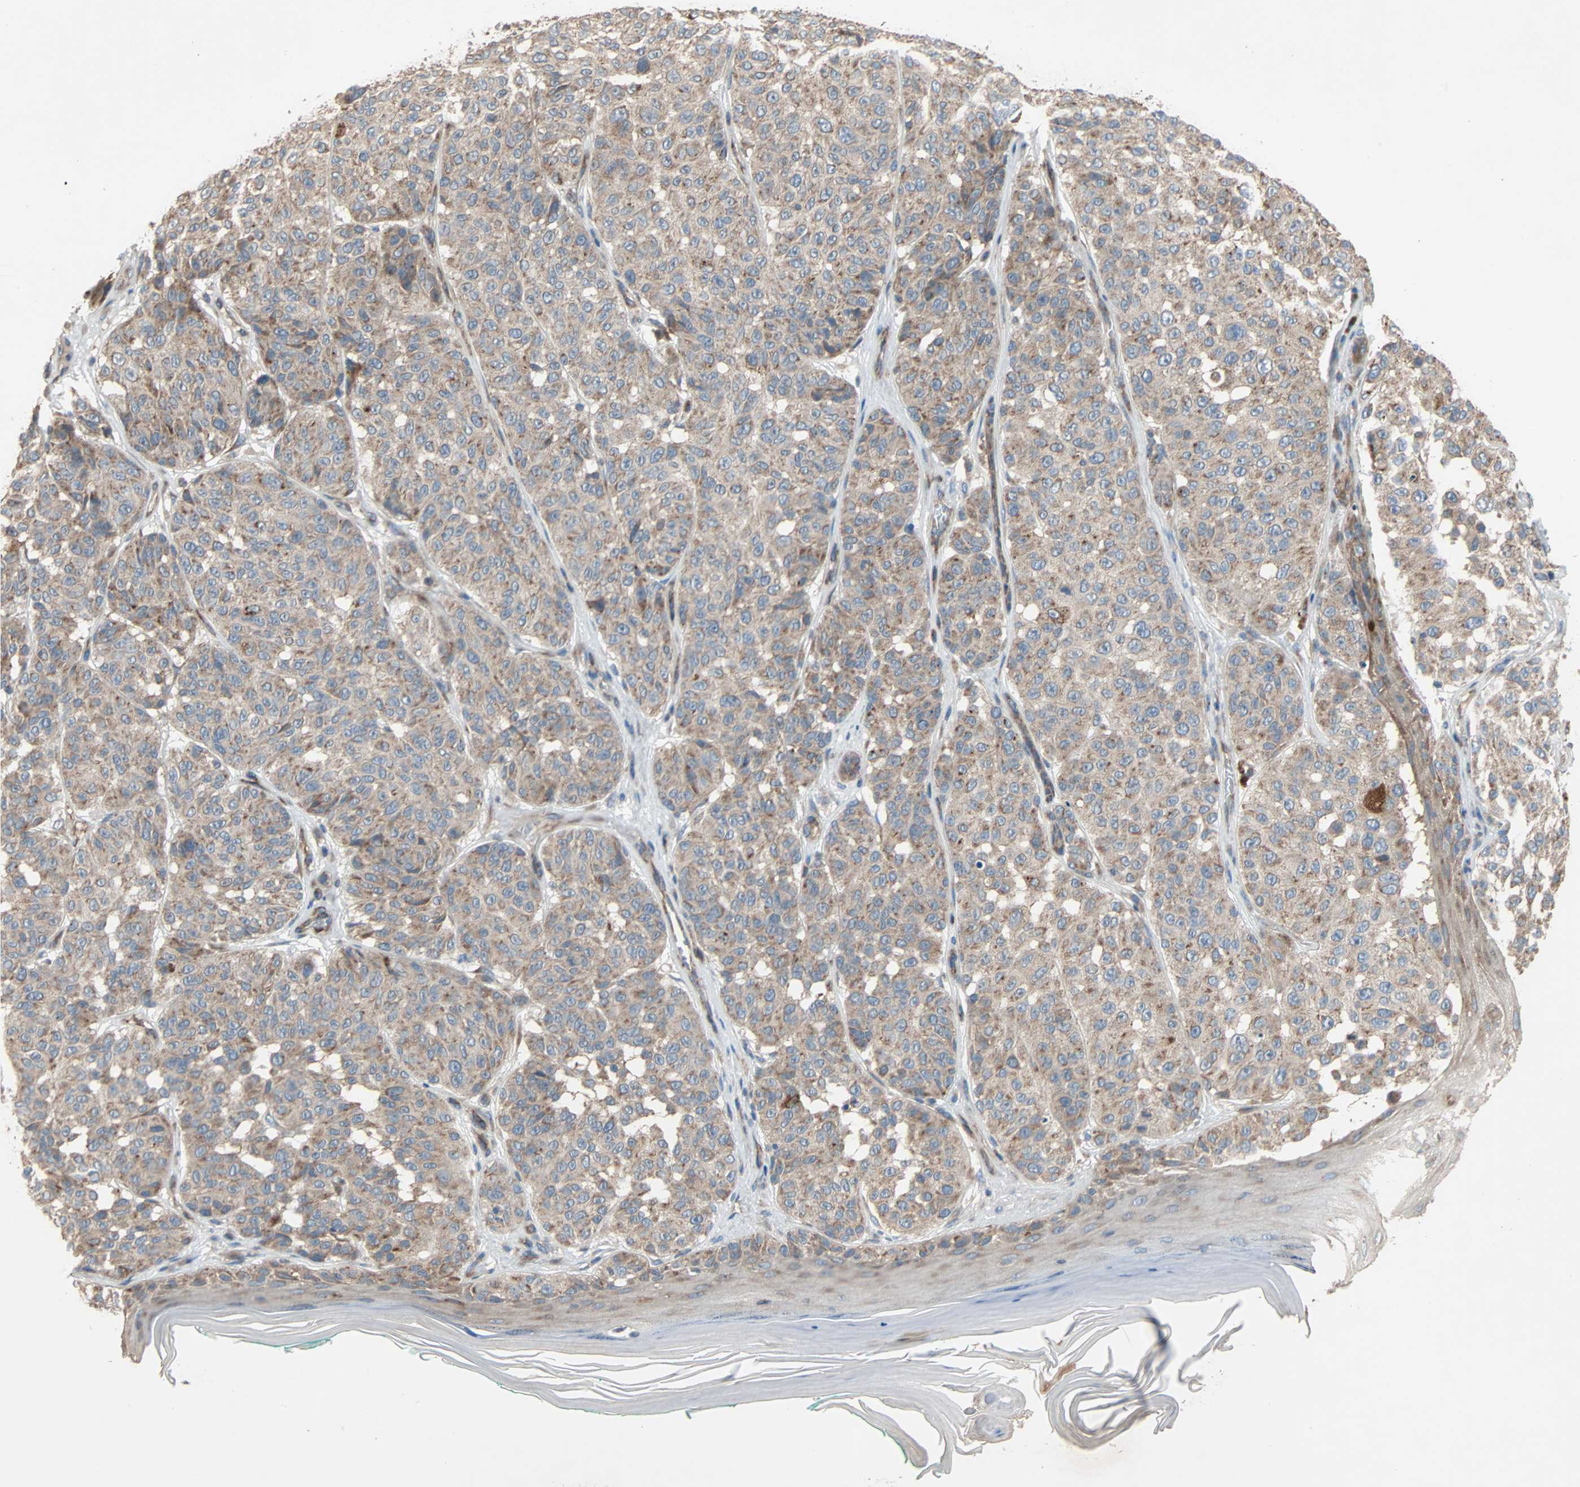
{"staining": {"intensity": "weak", "quantity": ">75%", "location": "cytoplasmic/membranous"}, "tissue": "melanoma", "cell_type": "Tumor cells", "image_type": "cancer", "snomed": [{"axis": "morphology", "description": "Malignant melanoma, NOS"}, {"axis": "topography", "description": "Skin"}], "caption": "The micrograph shows a brown stain indicating the presence of a protein in the cytoplasmic/membranous of tumor cells in melanoma. (IHC, brightfield microscopy, high magnification).", "gene": "XYLT1", "patient": {"sex": "female", "age": 46}}